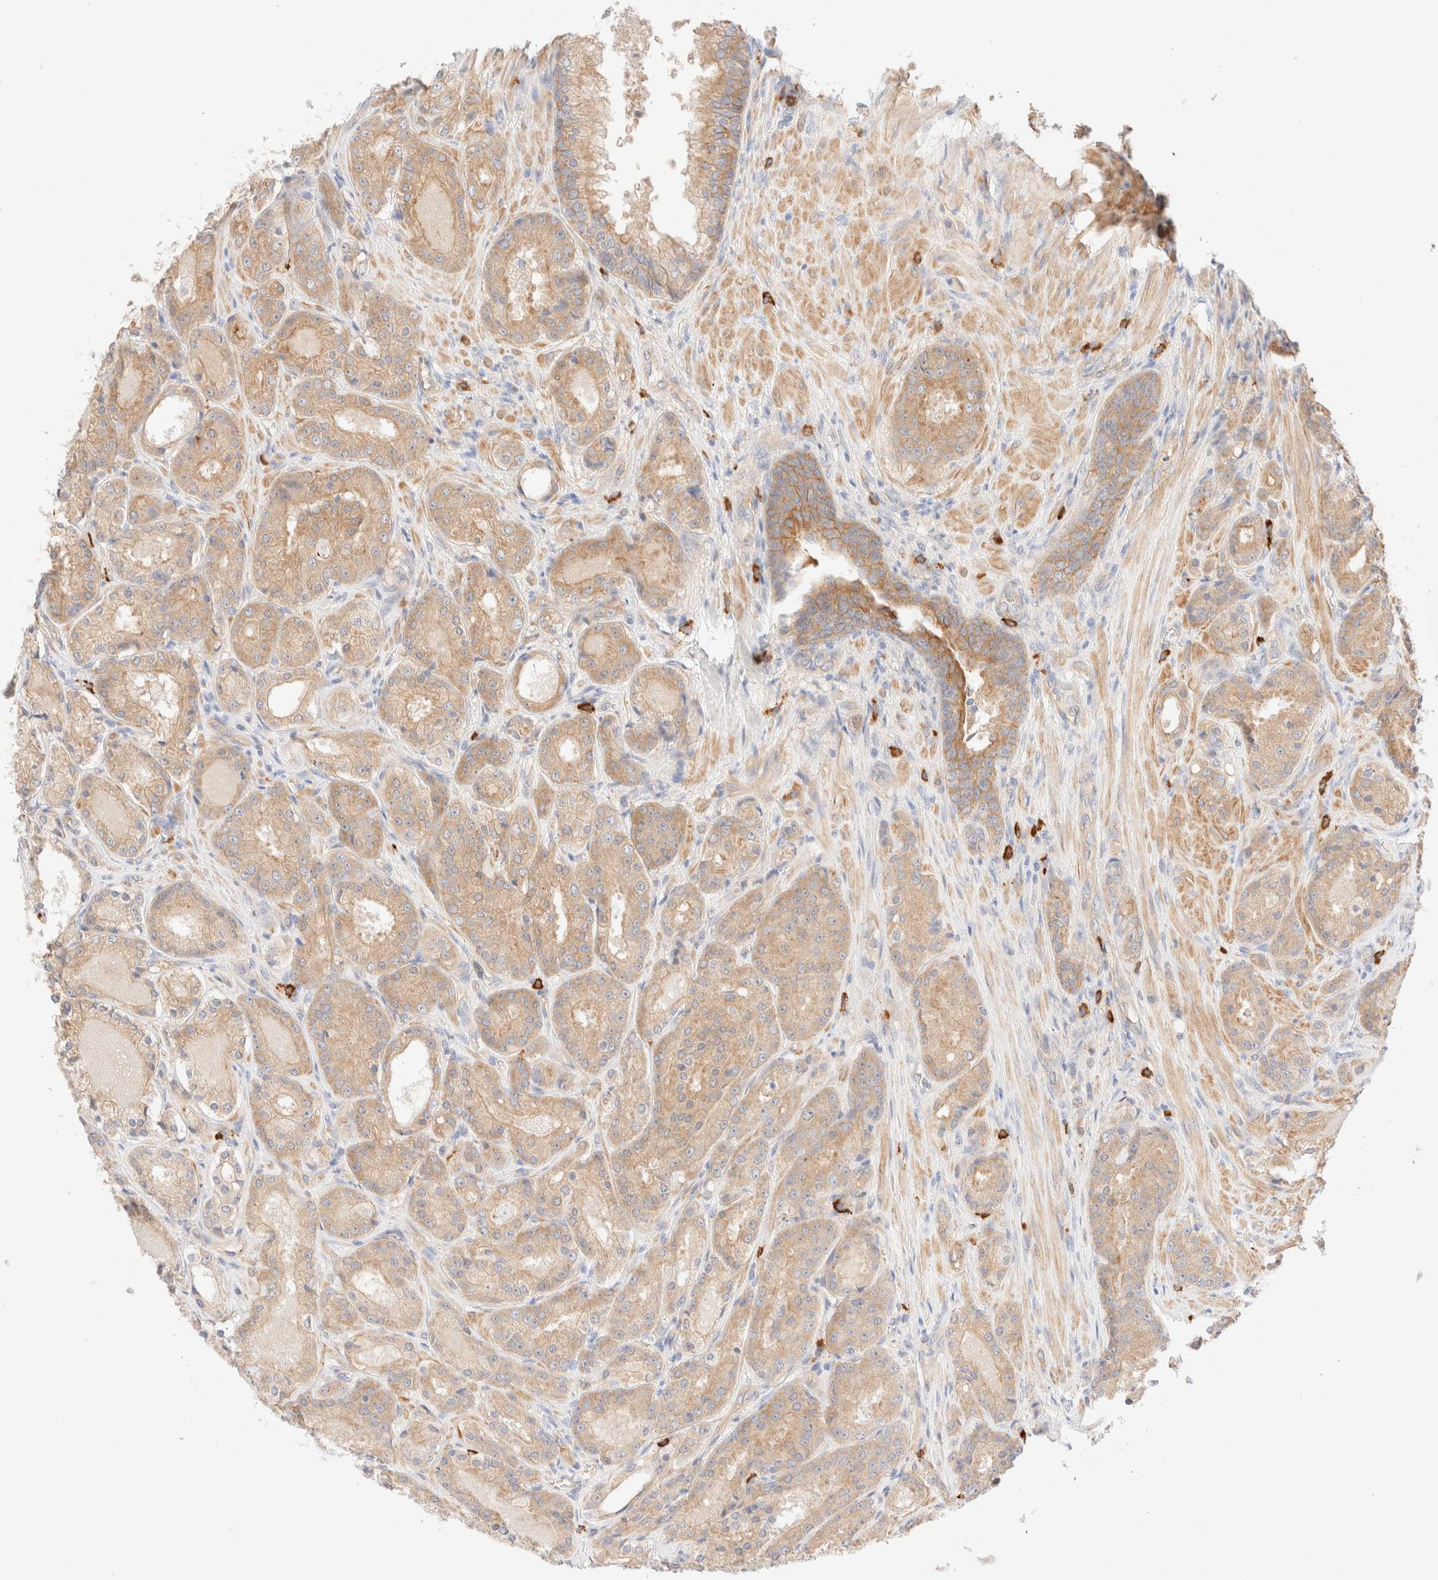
{"staining": {"intensity": "weak", "quantity": ">75%", "location": "cytoplasmic/membranous"}, "tissue": "prostate cancer", "cell_type": "Tumor cells", "image_type": "cancer", "snomed": [{"axis": "morphology", "description": "Adenocarcinoma, High grade"}, {"axis": "topography", "description": "Prostate"}], "caption": "DAB immunohistochemical staining of prostate cancer (high-grade adenocarcinoma) demonstrates weak cytoplasmic/membranous protein expression in about >75% of tumor cells.", "gene": "NIBAN2", "patient": {"sex": "male", "age": 60}}